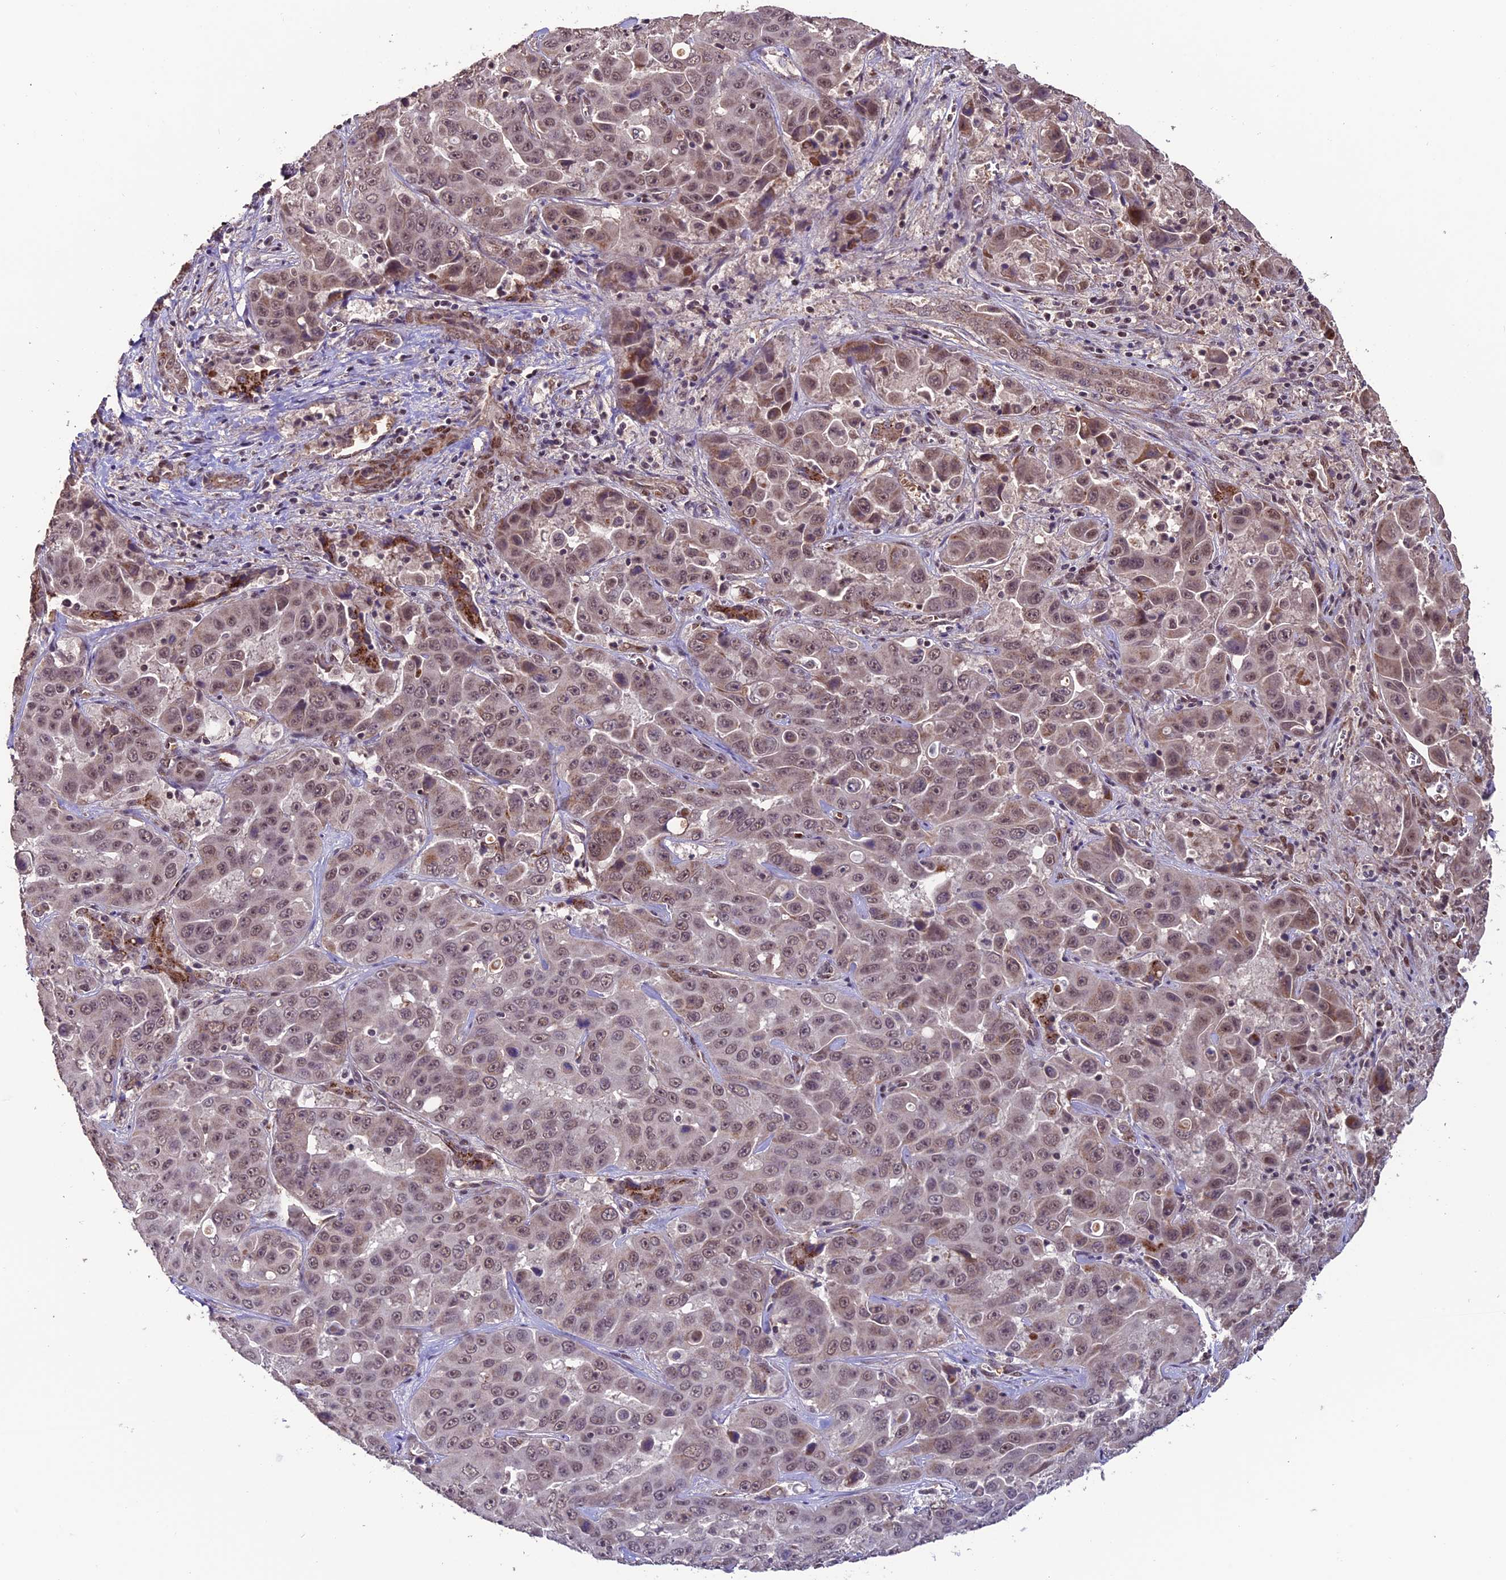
{"staining": {"intensity": "moderate", "quantity": "25%-75%", "location": "cytoplasmic/membranous,nuclear"}, "tissue": "liver cancer", "cell_type": "Tumor cells", "image_type": "cancer", "snomed": [{"axis": "morphology", "description": "Cholangiocarcinoma"}, {"axis": "topography", "description": "Liver"}], "caption": "Protein analysis of liver cancer tissue demonstrates moderate cytoplasmic/membranous and nuclear staining in about 25%-75% of tumor cells. Immunohistochemistry (ihc) stains the protein in brown and the nuclei are stained blue.", "gene": "CABIN1", "patient": {"sex": "female", "age": 52}}